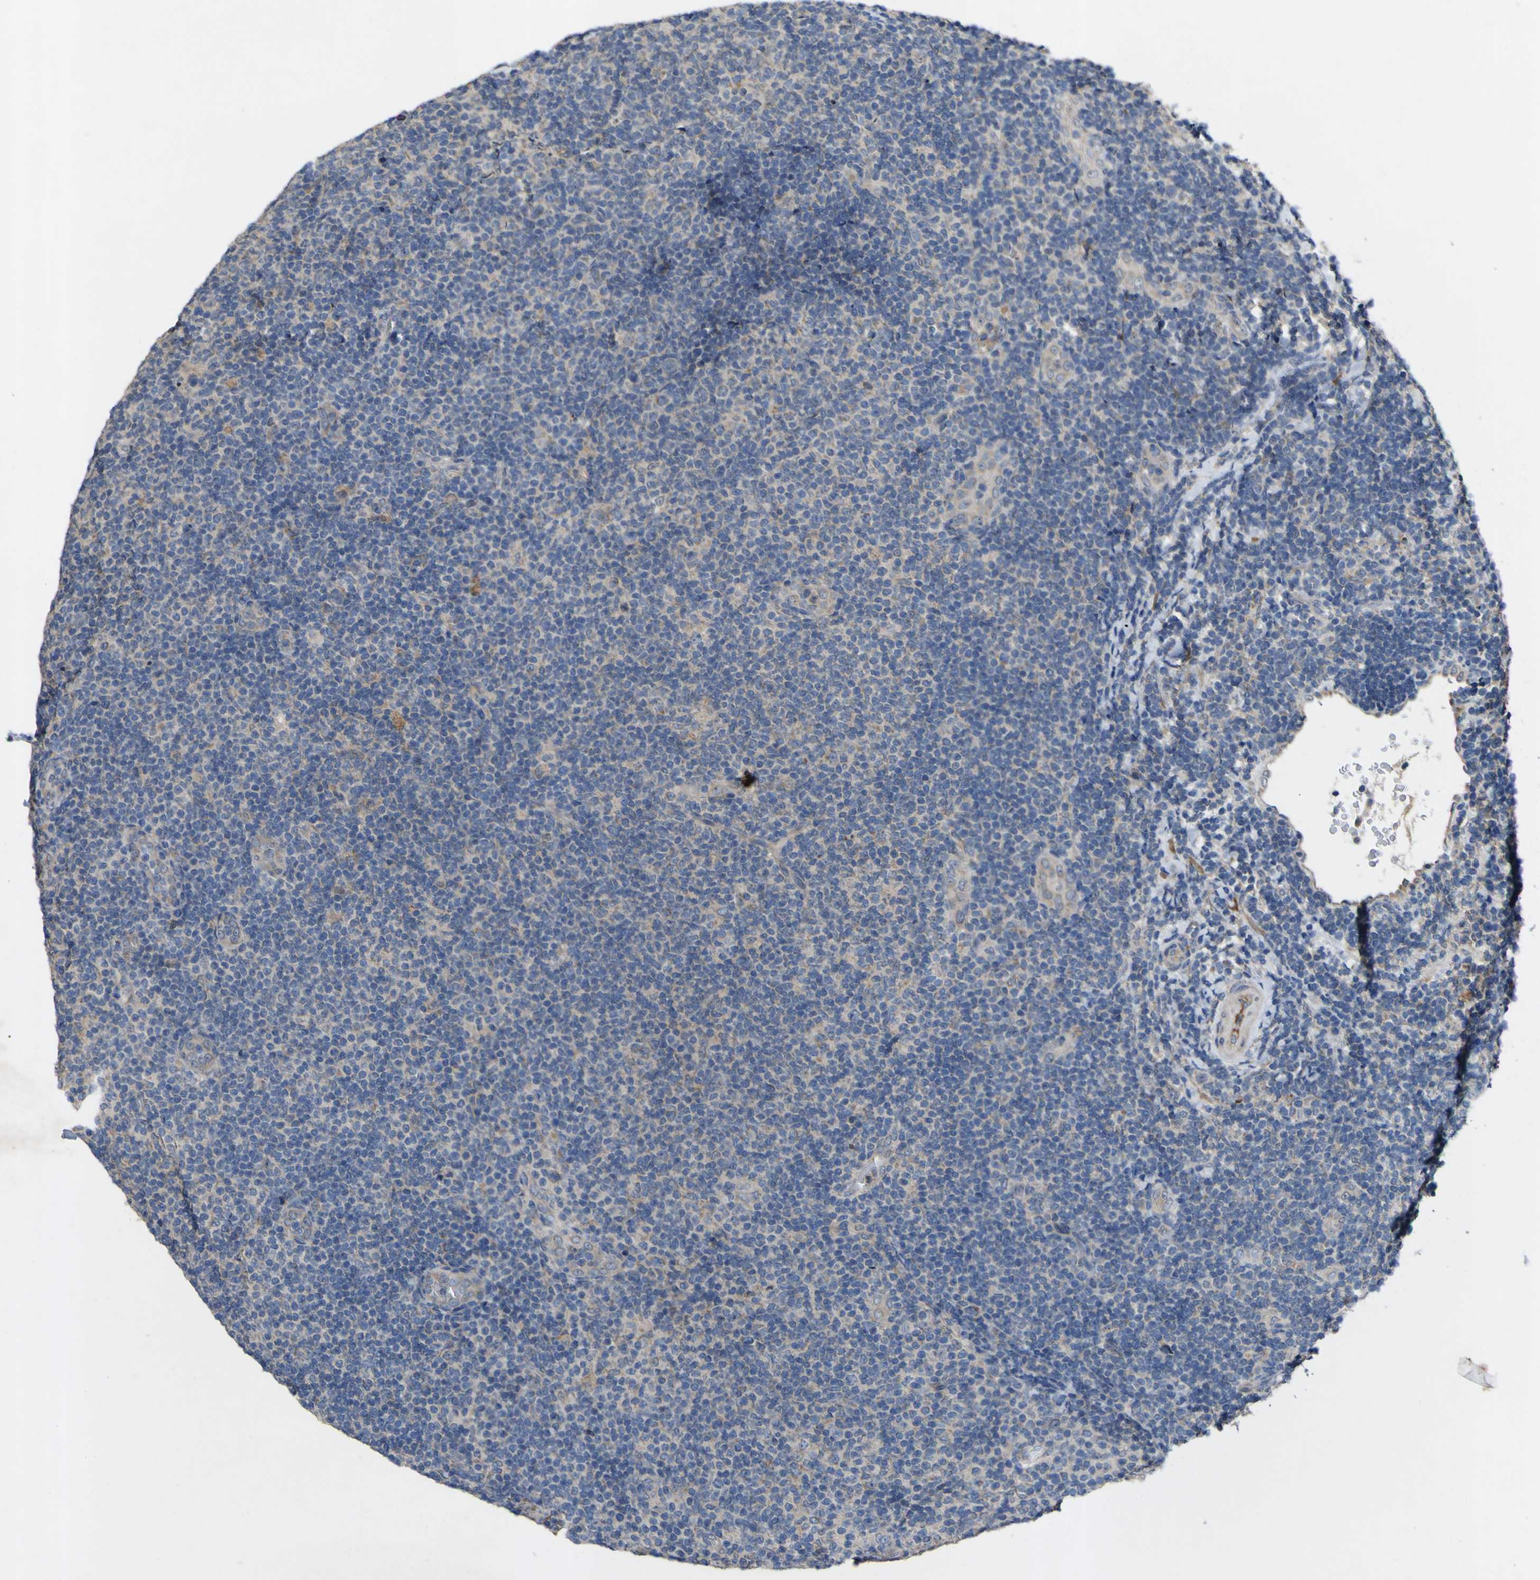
{"staining": {"intensity": "weak", "quantity": "<25%", "location": "cytoplasmic/membranous"}, "tissue": "lymphoma", "cell_type": "Tumor cells", "image_type": "cancer", "snomed": [{"axis": "morphology", "description": "Malignant lymphoma, non-Hodgkin's type, Low grade"}, {"axis": "topography", "description": "Lymph node"}], "caption": "IHC photomicrograph of human lymphoma stained for a protein (brown), which exhibits no positivity in tumor cells.", "gene": "IRAK2", "patient": {"sex": "male", "age": 83}}